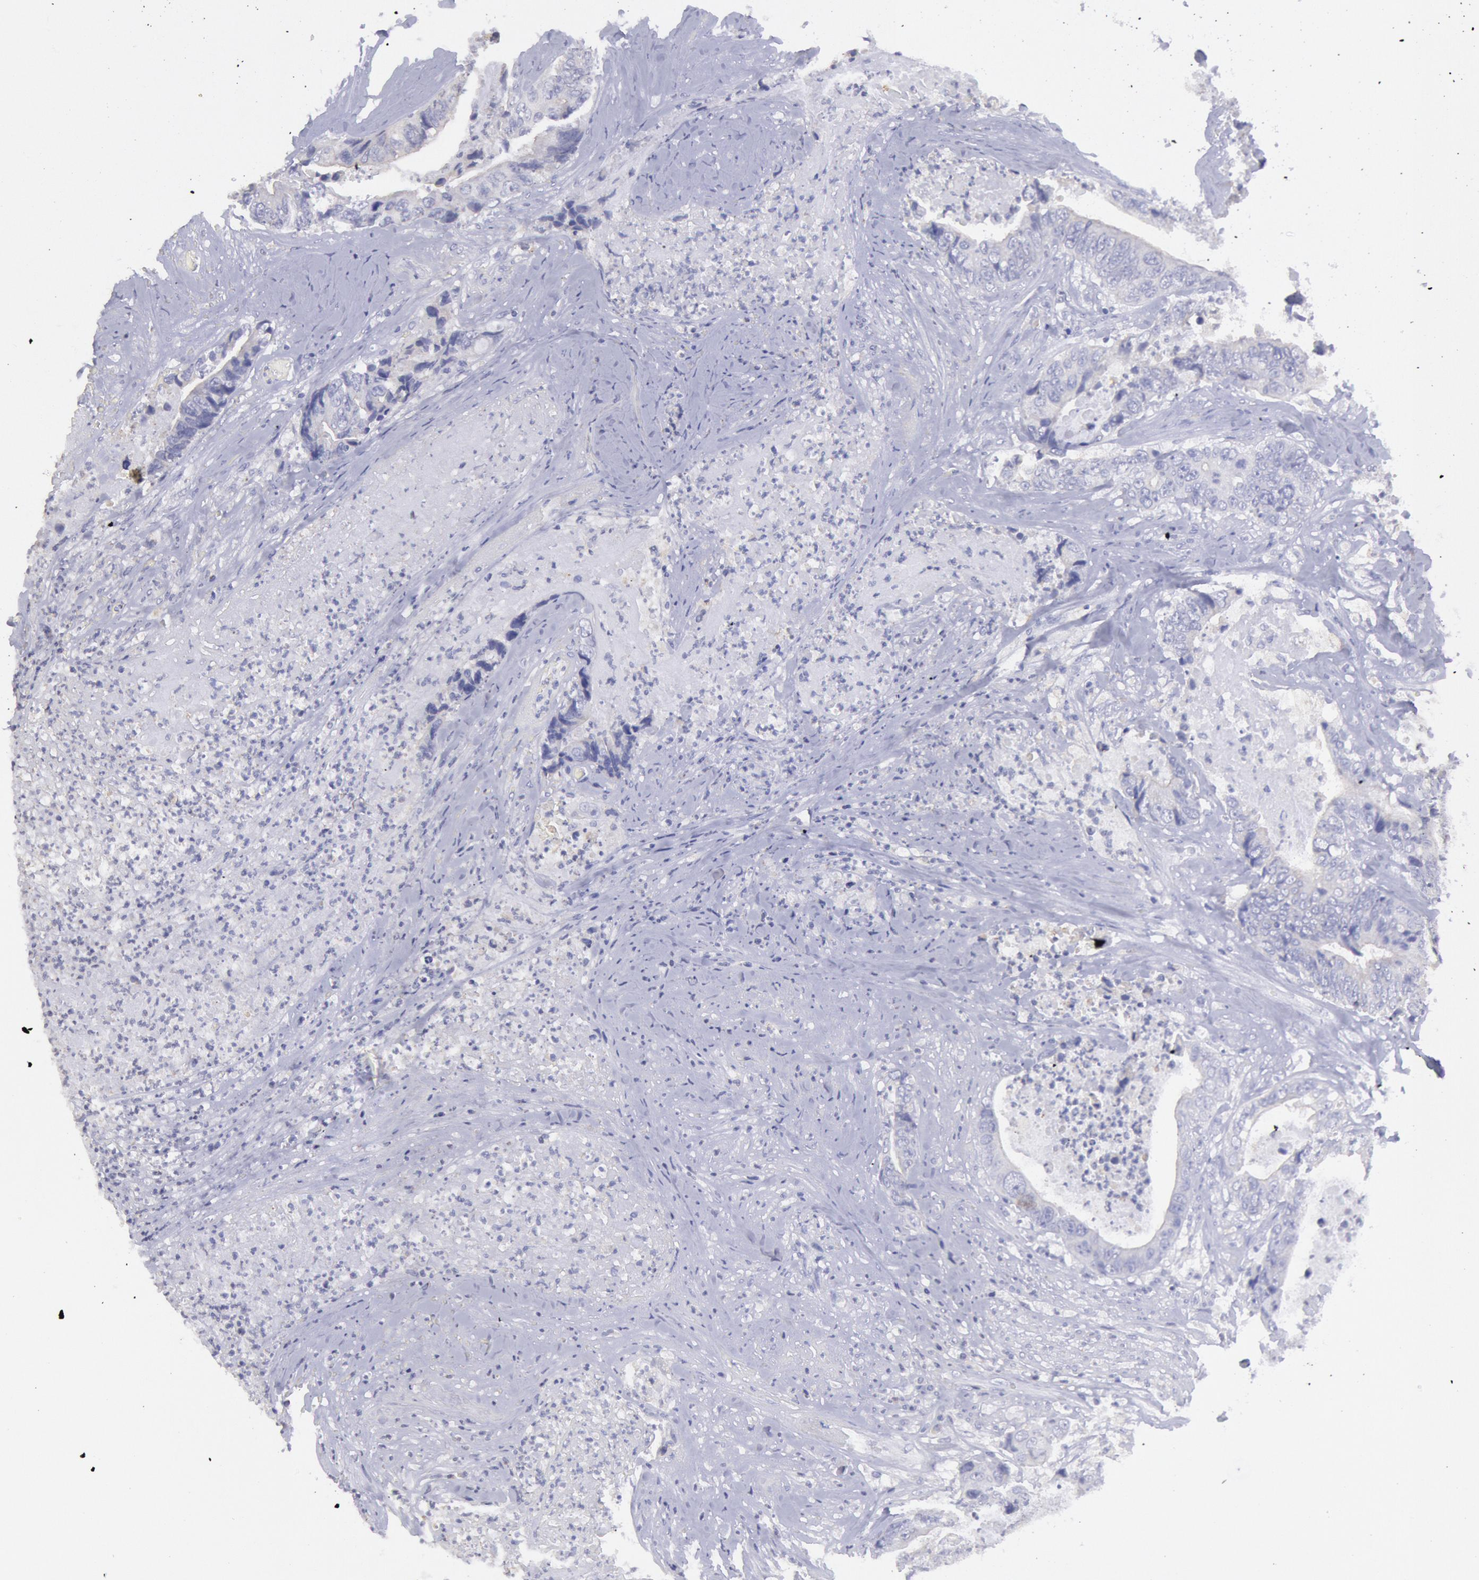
{"staining": {"intensity": "negative", "quantity": "none", "location": "none"}, "tissue": "colorectal cancer", "cell_type": "Tumor cells", "image_type": "cancer", "snomed": [{"axis": "morphology", "description": "Adenocarcinoma, NOS"}, {"axis": "topography", "description": "Rectum"}], "caption": "Tumor cells show no significant expression in colorectal cancer (adenocarcinoma). (Stains: DAB IHC with hematoxylin counter stain, Microscopy: brightfield microscopy at high magnification).", "gene": "MYH7", "patient": {"sex": "female", "age": 65}}